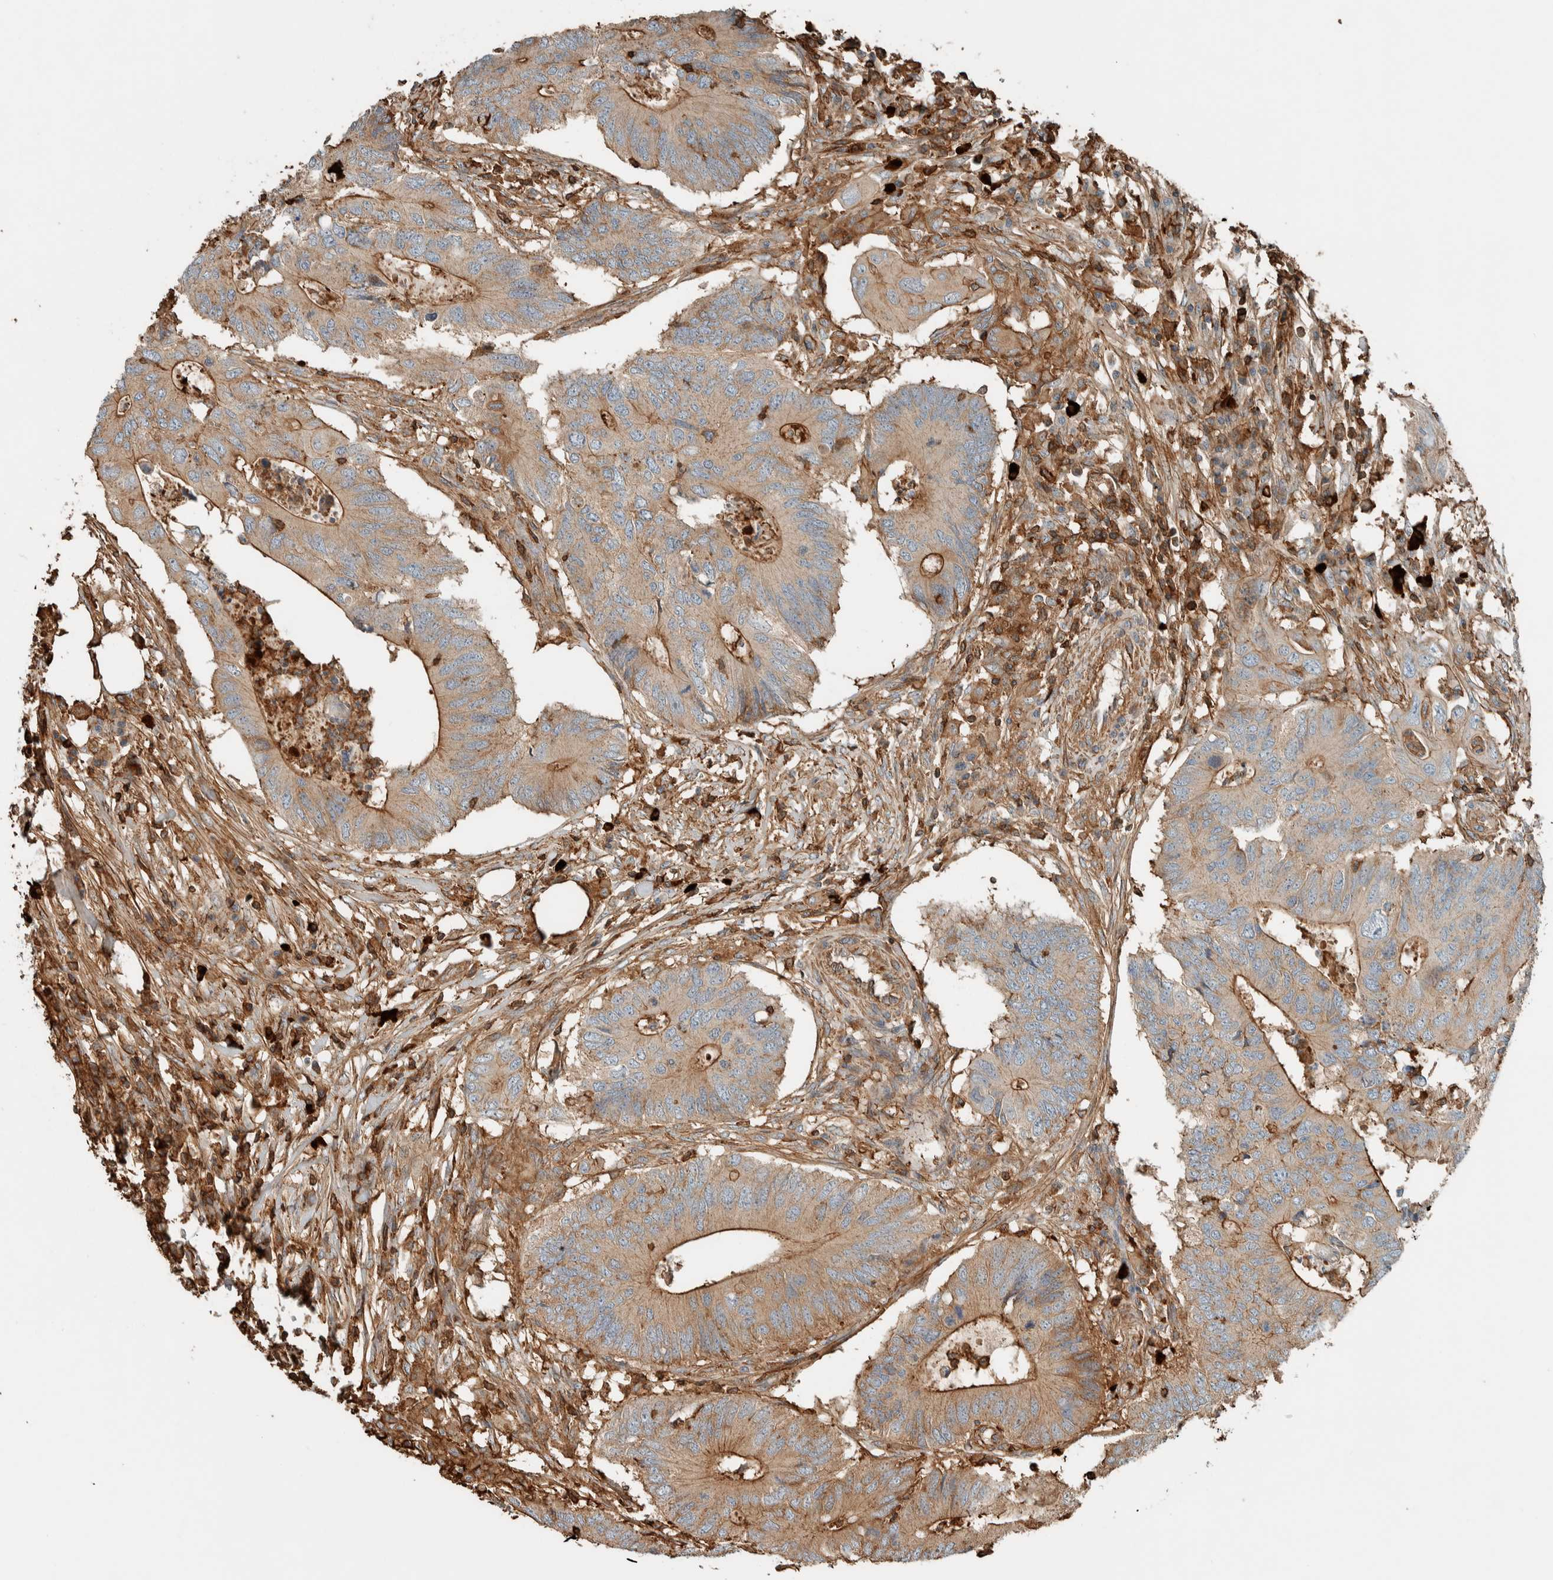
{"staining": {"intensity": "moderate", "quantity": "25%-75%", "location": "cytoplasmic/membranous"}, "tissue": "colorectal cancer", "cell_type": "Tumor cells", "image_type": "cancer", "snomed": [{"axis": "morphology", "description": "Adenocarcinoma, NOS"}, {"axis": "topography", "description": "Colon"}], "caption": "Immunohistochemistry of human colorectal cancer displays medium levels of moderate cytoplasmic/membranous expression in about 25%-75% of tumor cells. (DAB IHC, brown staining for protein, blue staining for nuclei).", "gene": "CTBP2", "patient": {"sex": "male", "age": 71}}